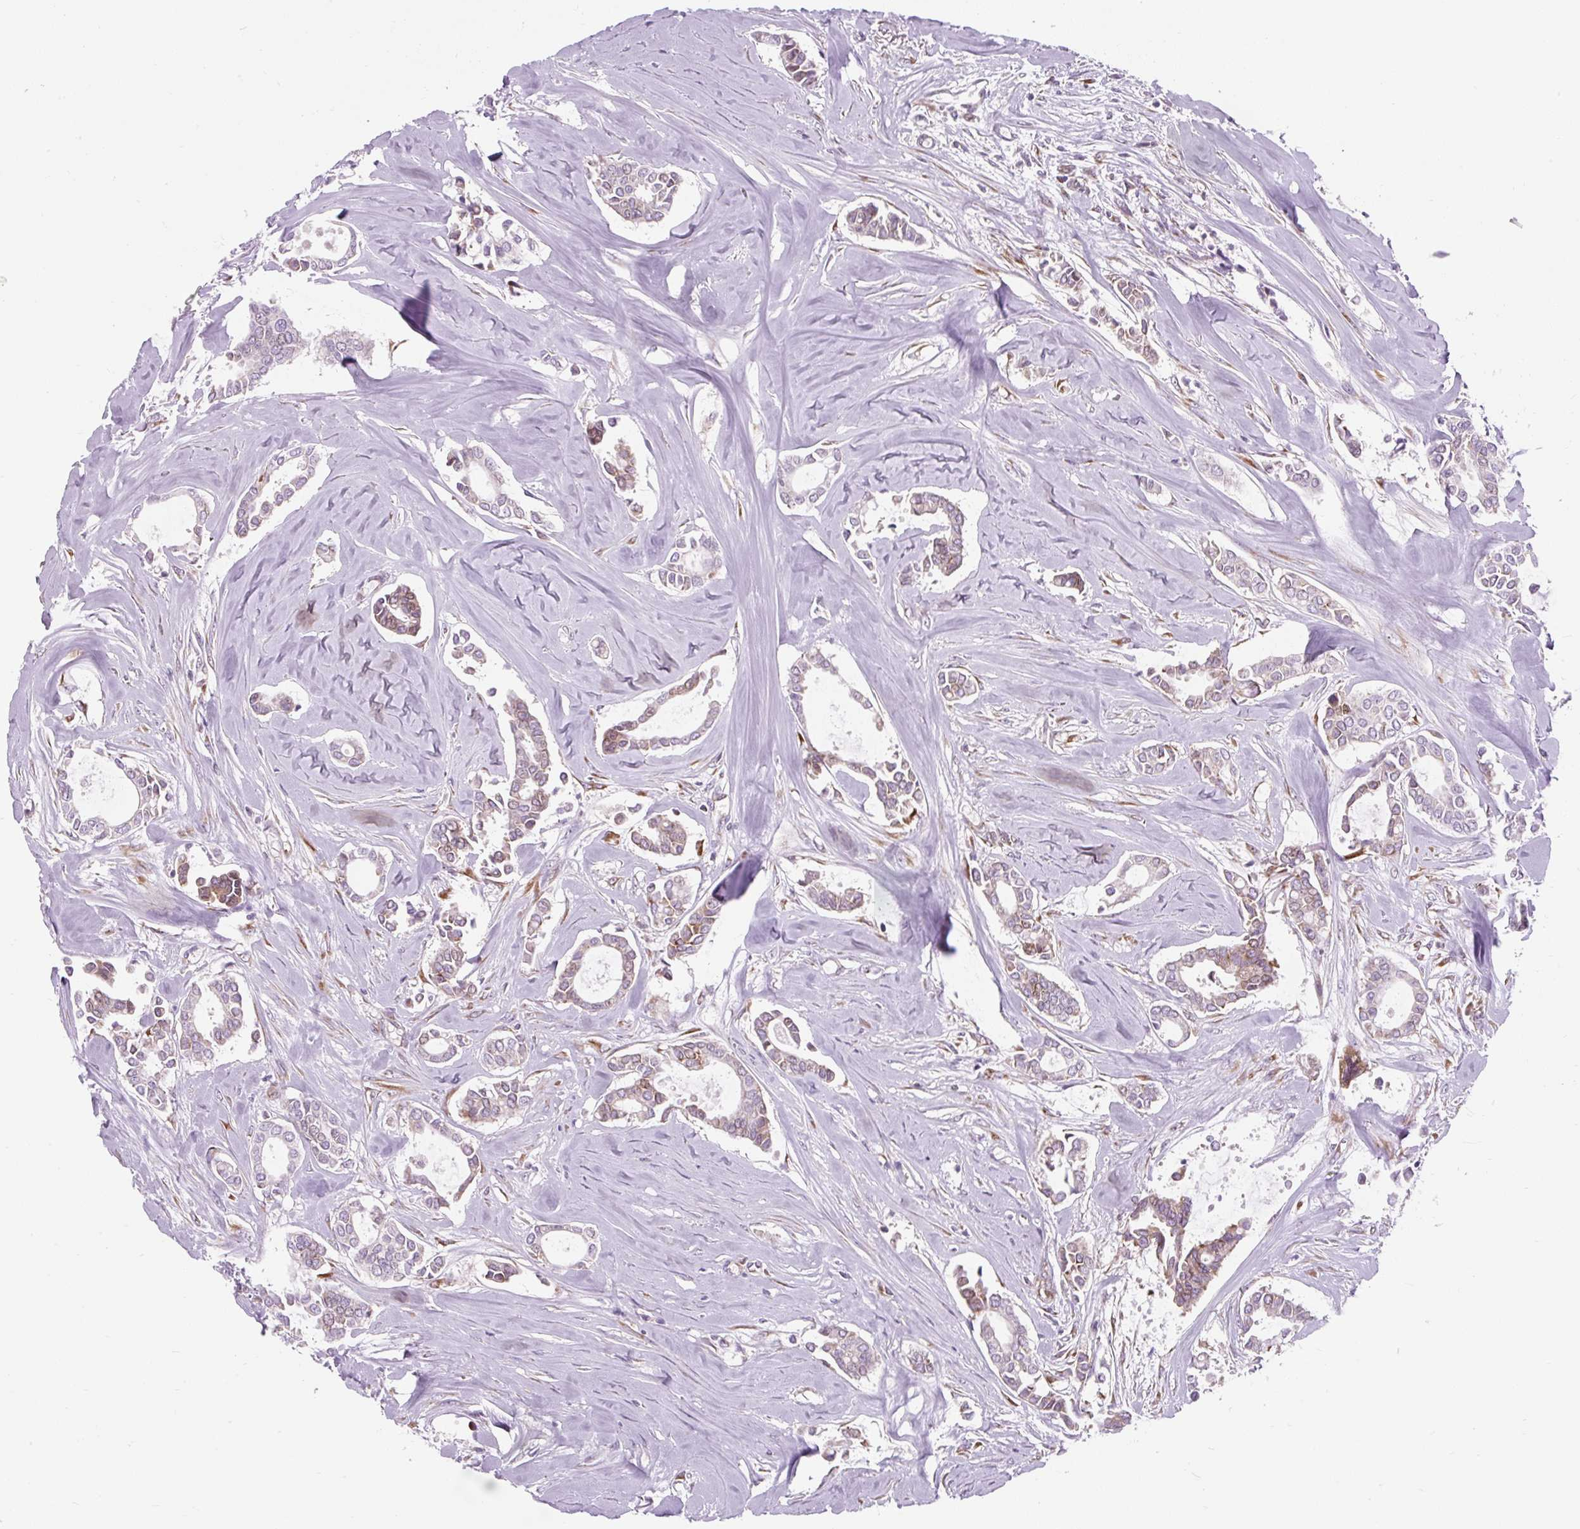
{"staining": {"intensity": "moderate", "quantity": "<25%", "location": "cytoplasmic/membranous"}, "tissue": "breast cancer", "cell_type": "Tumor cells", "image_type": "cancer", "snomed": [{"axis": "morphology", "description": "Duct carcinoma"}, {"axis": "topography", "description": "Breast"}], "caption": "There is low levels of moderate cytoplasmic/membranous expression in tumor cells of breast cancer, as demonstrated by immunohistochemical staining (brown color).", "gene": "CISD3", "patient": {"sex": "female", "age": 84}}